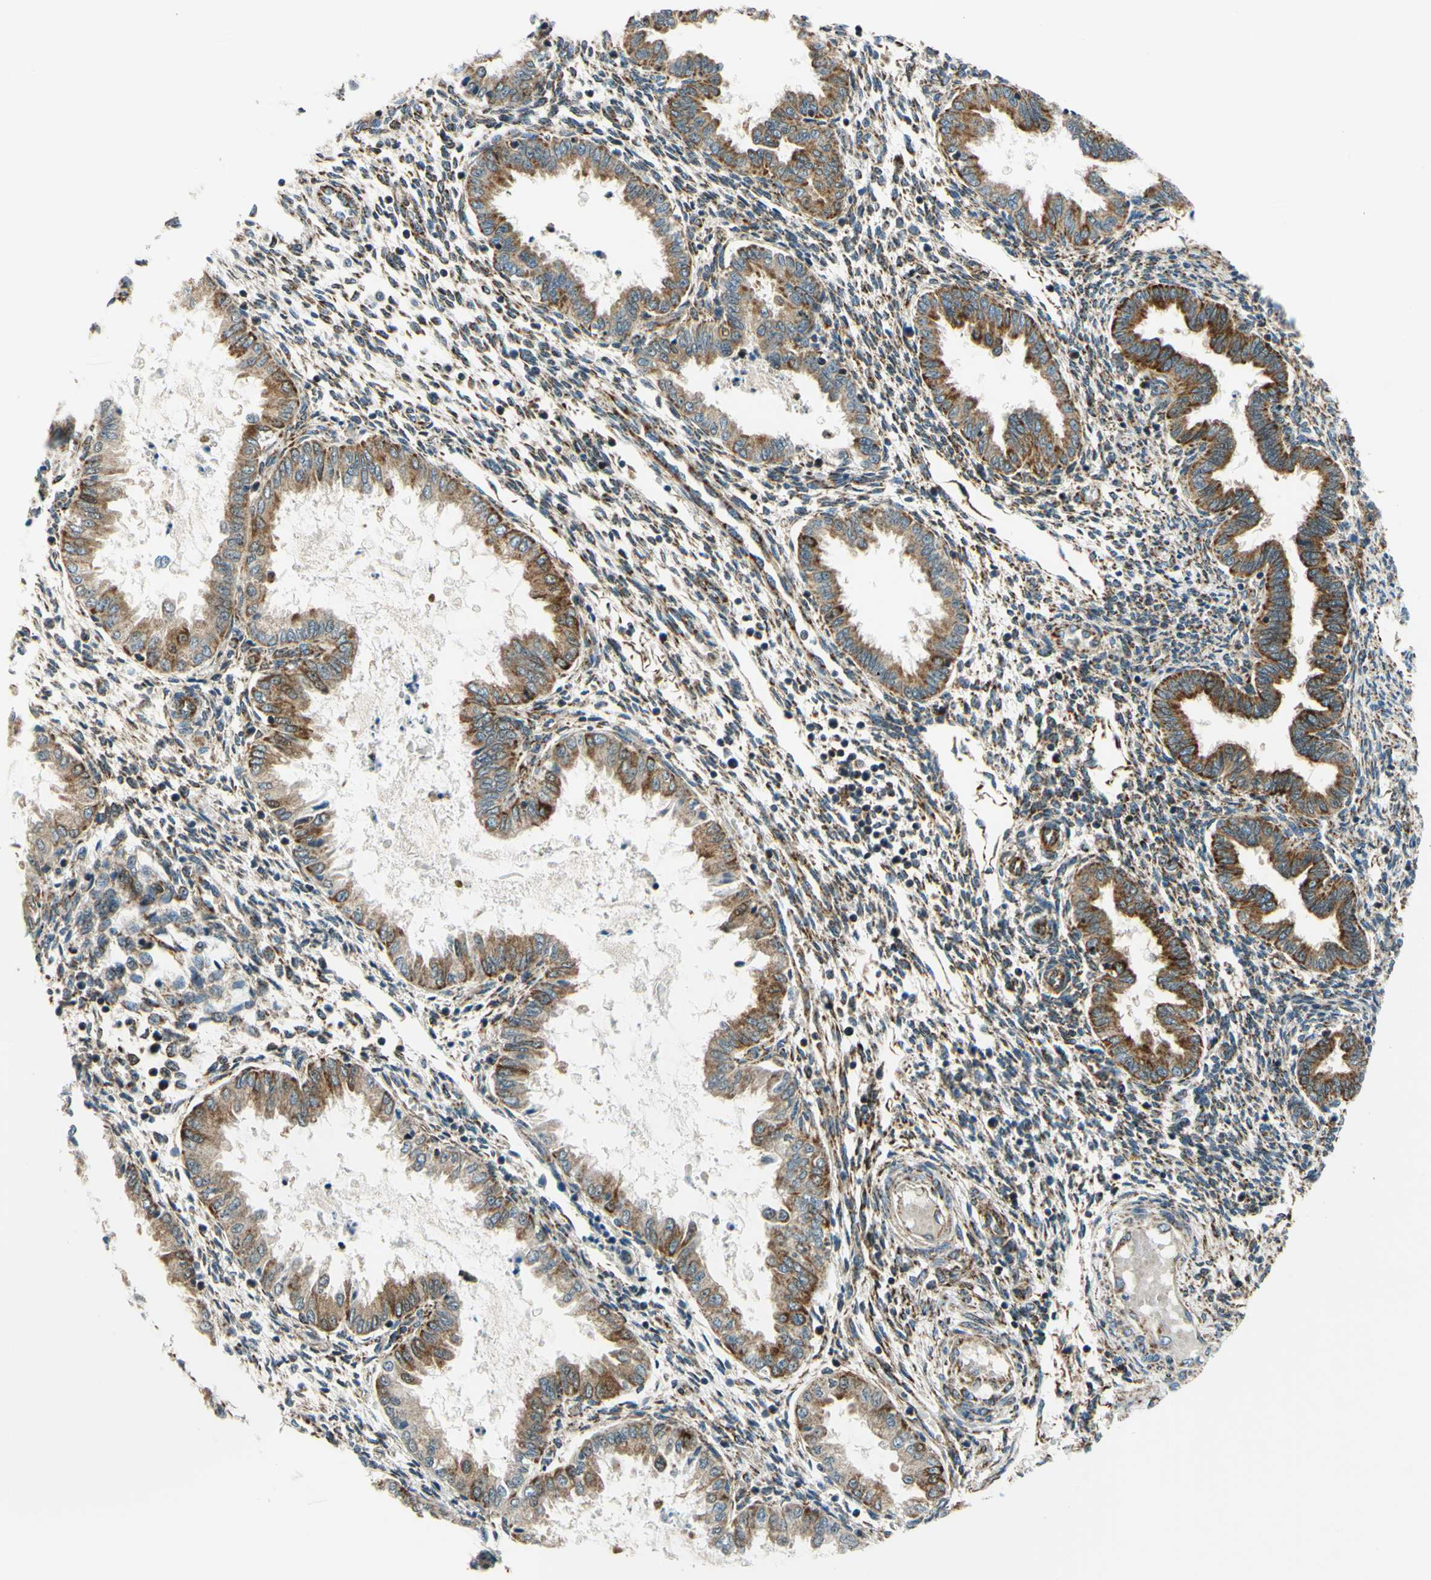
{"staining": {"intensity": "moderate", "quantity": "25%-75%", "location": "cytoplasmic/membranous"}, "tissue": "endometrium", "cell_type": "Cells in endometrial stroma", "image_type": "normal", "snomed": [{"axis": "morphology", "description": "Normal tissue, NOS"}, {"axis": "topography", "description": "Endometrium"}], "caption": "An image showing moderate cytoplasmic/membranous staining in approximately 25%-75% of cells in endometrial stroma in normal endometrium, as visualized by brown immunohistochemical staining.", "gene": "MAVS", "patient": {"sex": "female", "age": 33}}